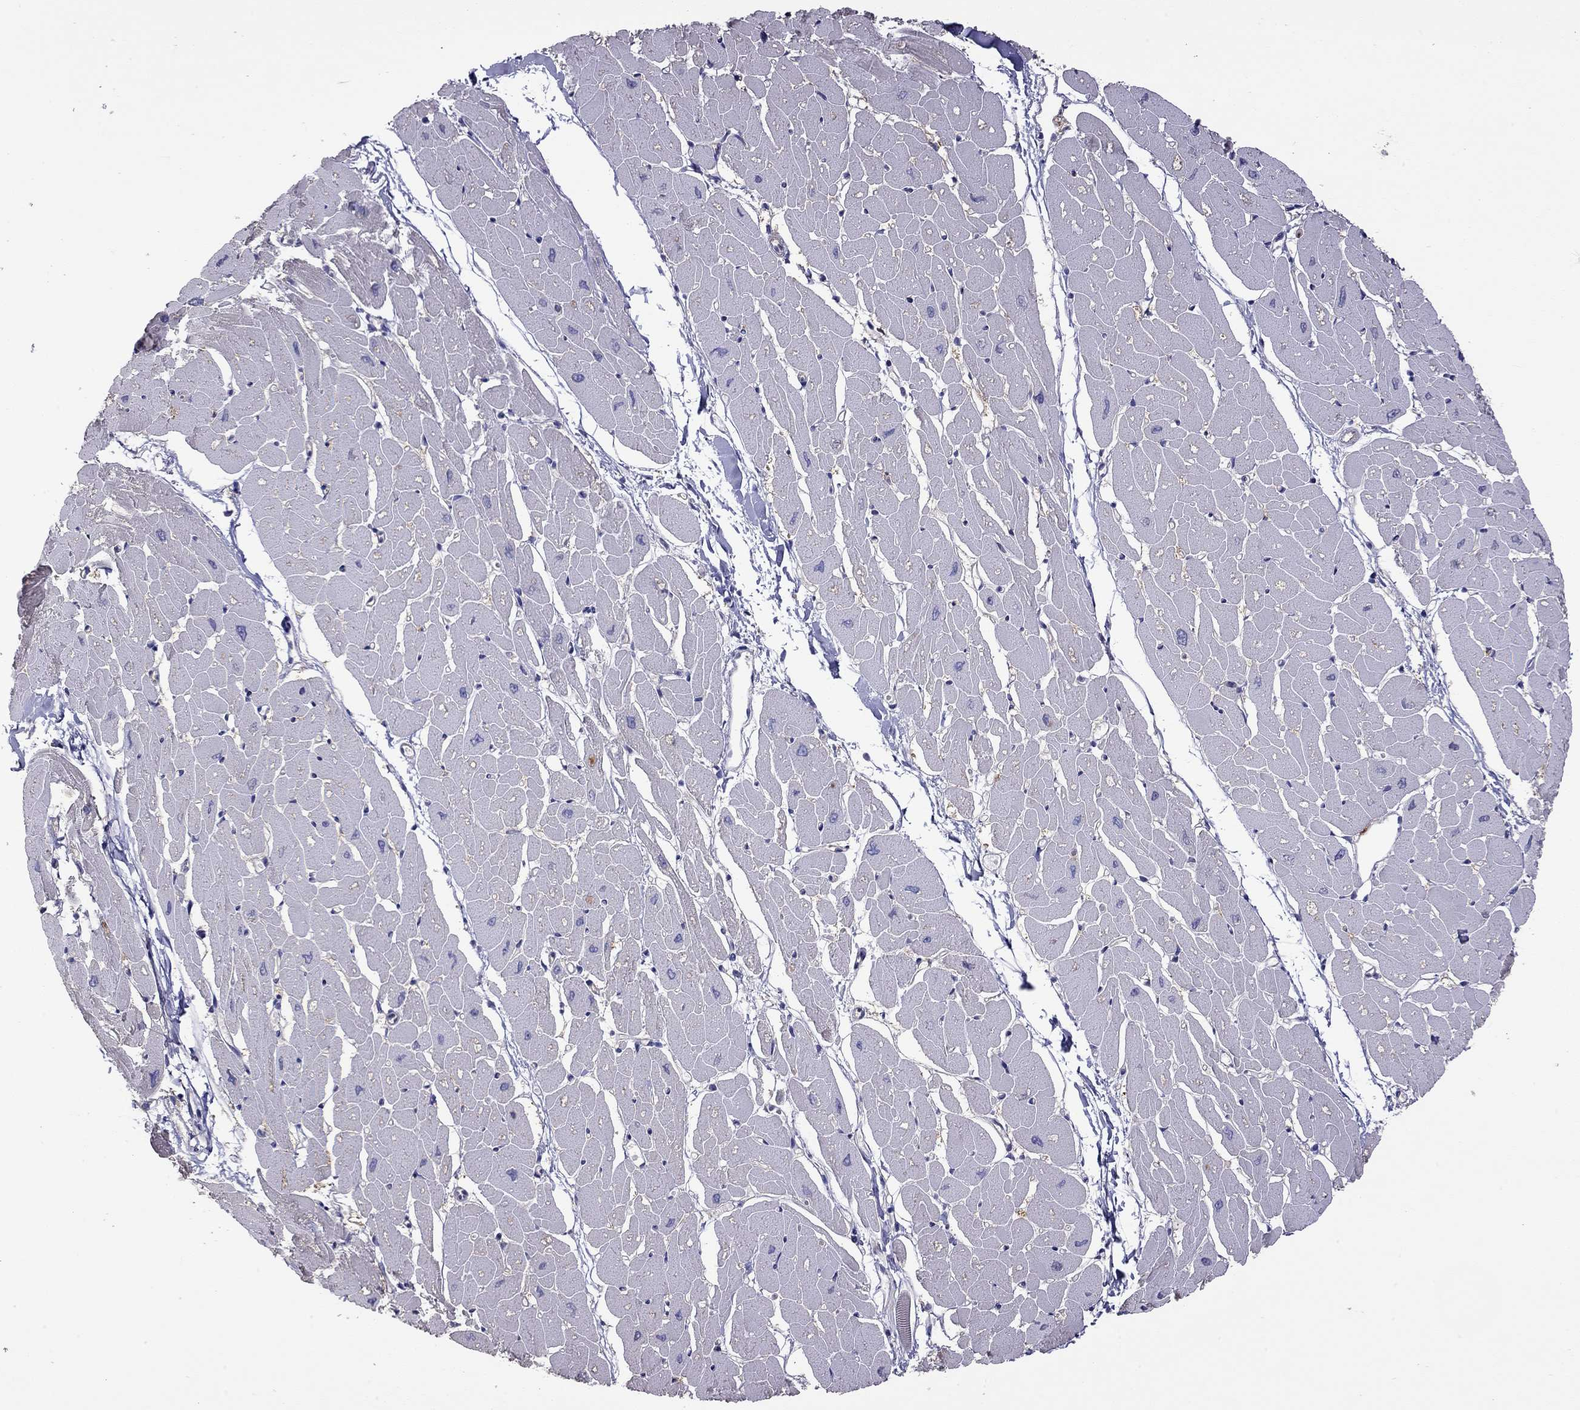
{"staining": {"intensity": "negative", "quantity": "none", "location": "none"}, "tissue": "heart muscle", "cell_type": "Cardiomyocytes", "image_type": "normal", "snomed": [{"axis": "morphology", "description": "Normal tissue, NOS"}, {"axis": "topography", "description": "Heart"}], "caption": "Immunohistochemical staining of normal heart muscle exhibits no significant expression in cardiomyocytes.", "gene": "FEZ1", "patient": {"sex": "male", "age": 57}}